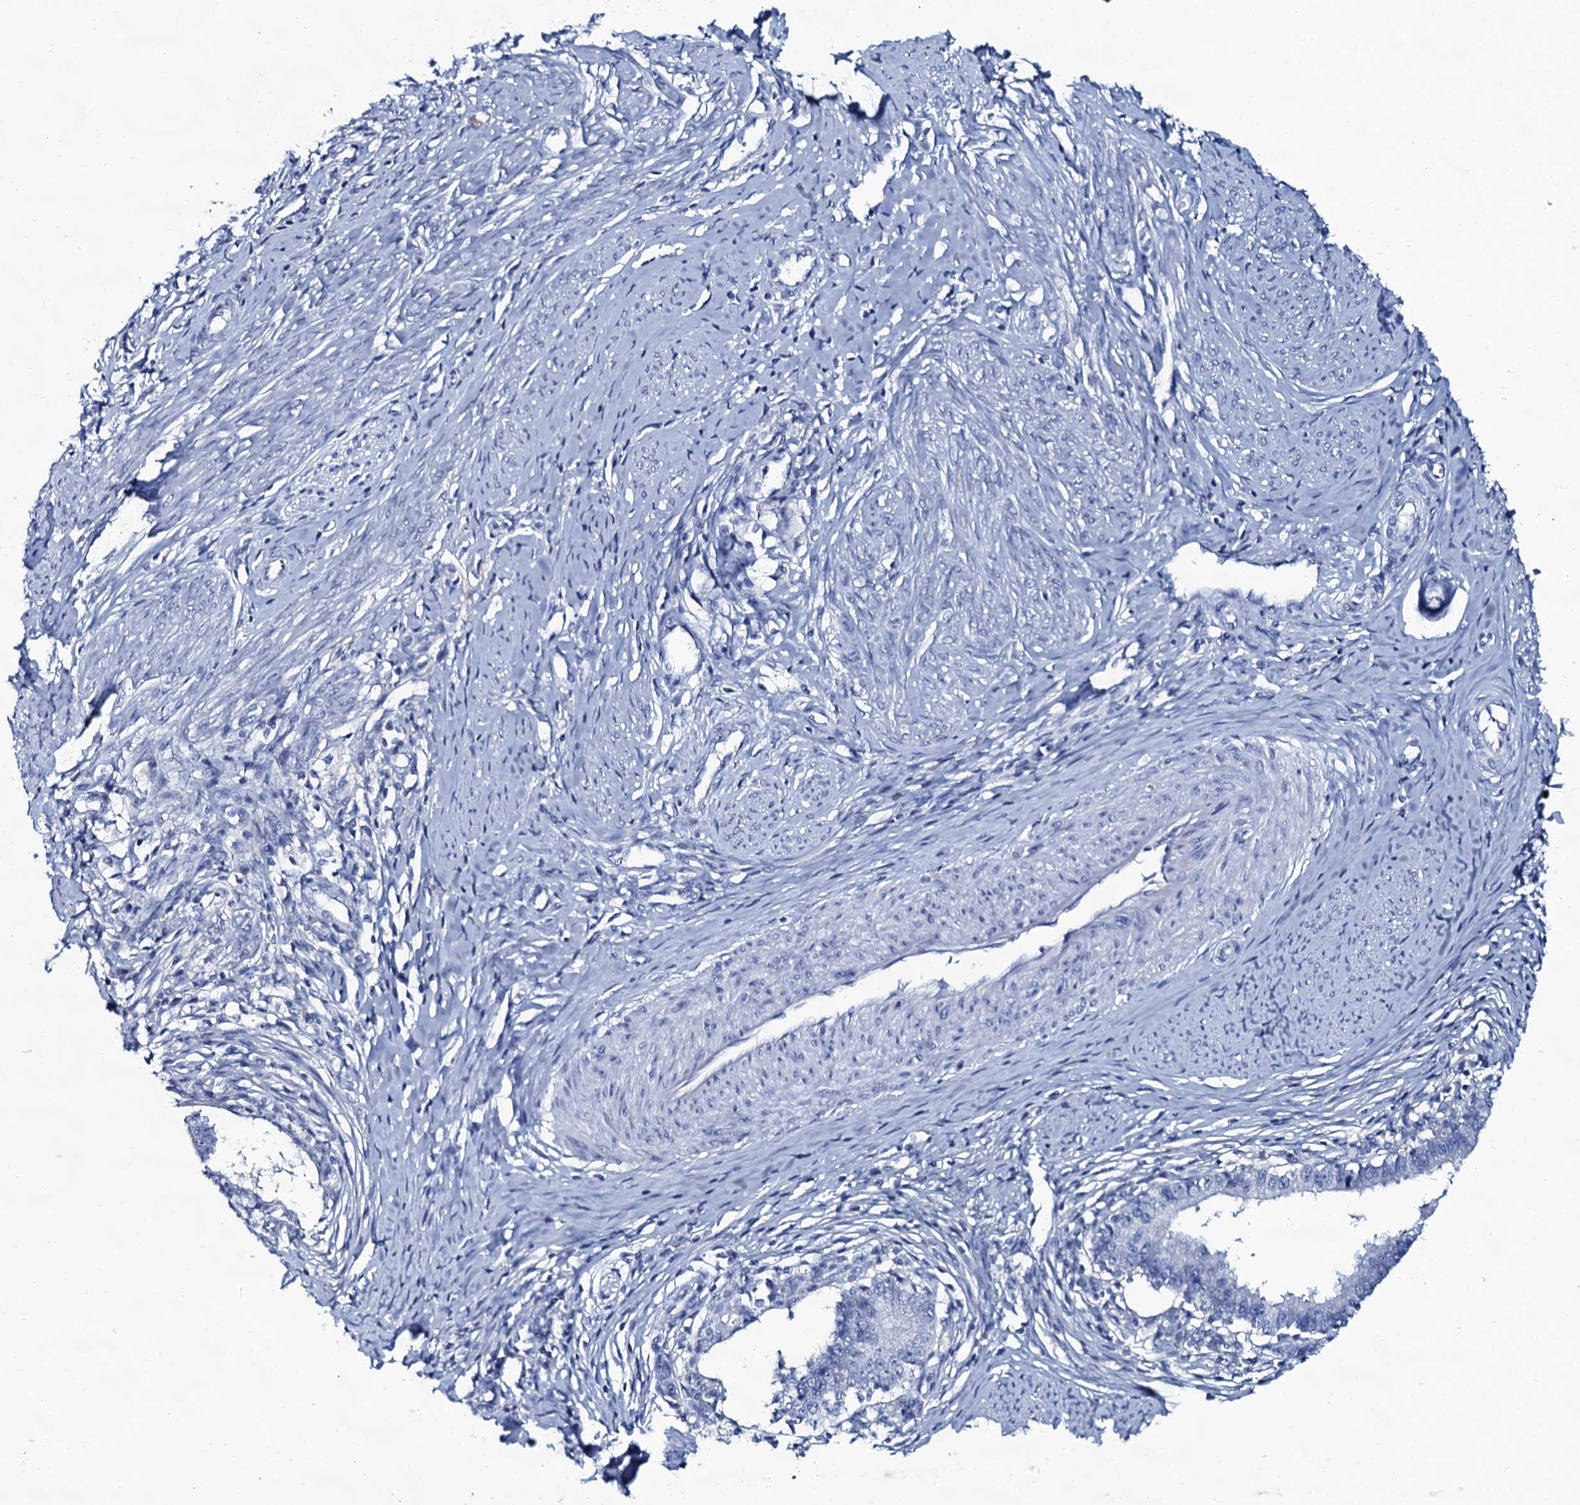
{"staining": {"intensity": "negative", "quantity": "none", "location": "none"}, "tissue": "cervical cancer", "cell_type": "Tumor cells", "image_type": "cancer", "snomed": [{"axis": "morphology", "description": "Adenocarcinoma, NOS"}, {"axis": "topography", "description": "Cervix"}], "caption": "DAB (3,3'-diaminobenzidine) immunohistochemical staining of human cervical adenocarcinoma reveals no significant staining in tumor cells.", "gene": "SLC4A7", "patient": {"sex": "female", "age": 36}}